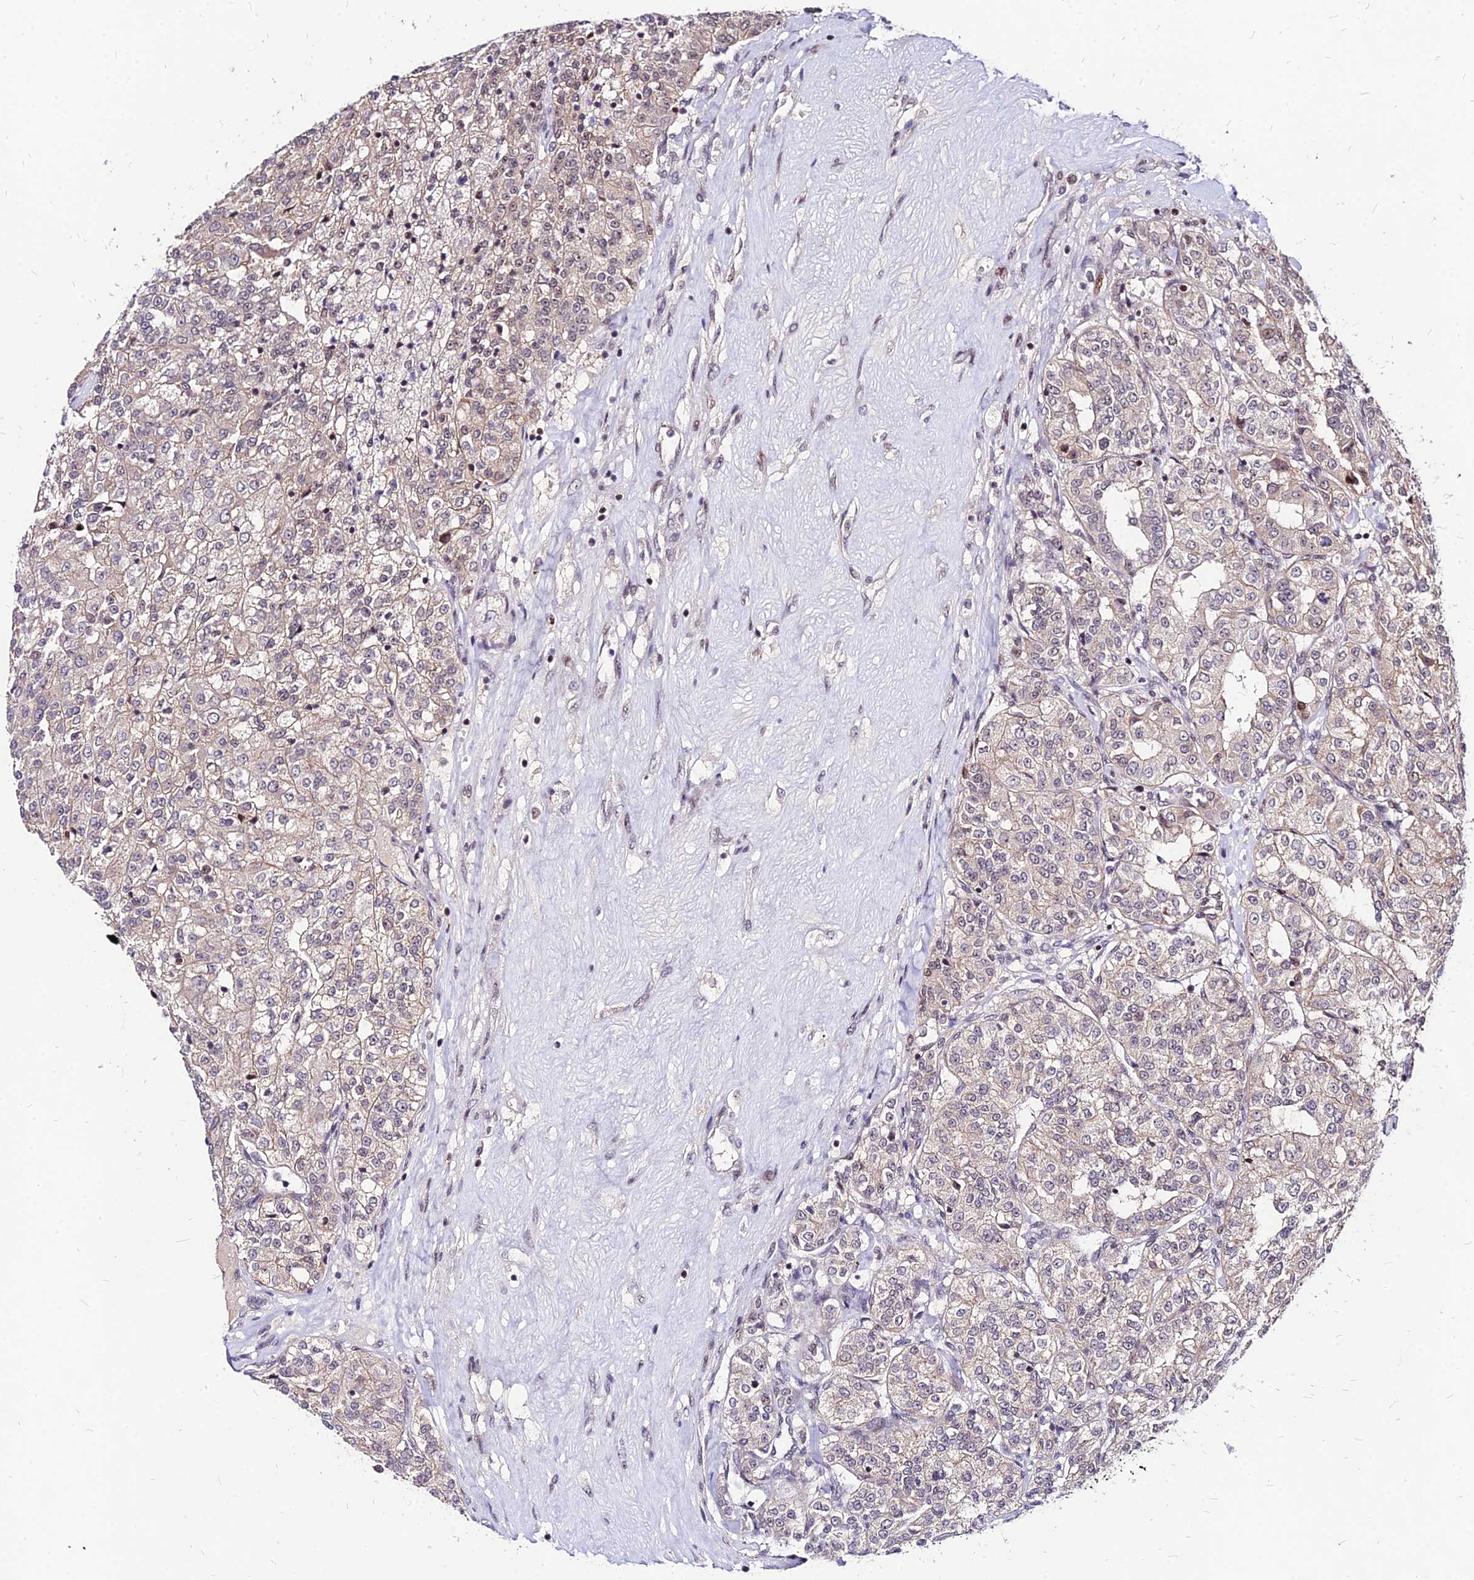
{"staining": {"intensity": "weak", "quantity": ">75%", "location": "cytoplasmic/membranous"}, "tissue": "renal cancer", "cell_type": "Tumor cells", "image_type": "cancer", "snomed": [{"axis": "morphology", "description": "Adenocarcinoma, NOS"}, {"axis": "topography", "description": "Kidney"}], "caption": "An IHC photomicrograph of neoplastic tissue is shown. Protein staining in brown shows weak cytoplasmic/membranous positivity in renal cancer (adenocarcinoma) within tumor cells.", "gene": "DDX55", "patient": {"sex": "female", "age": 63}}